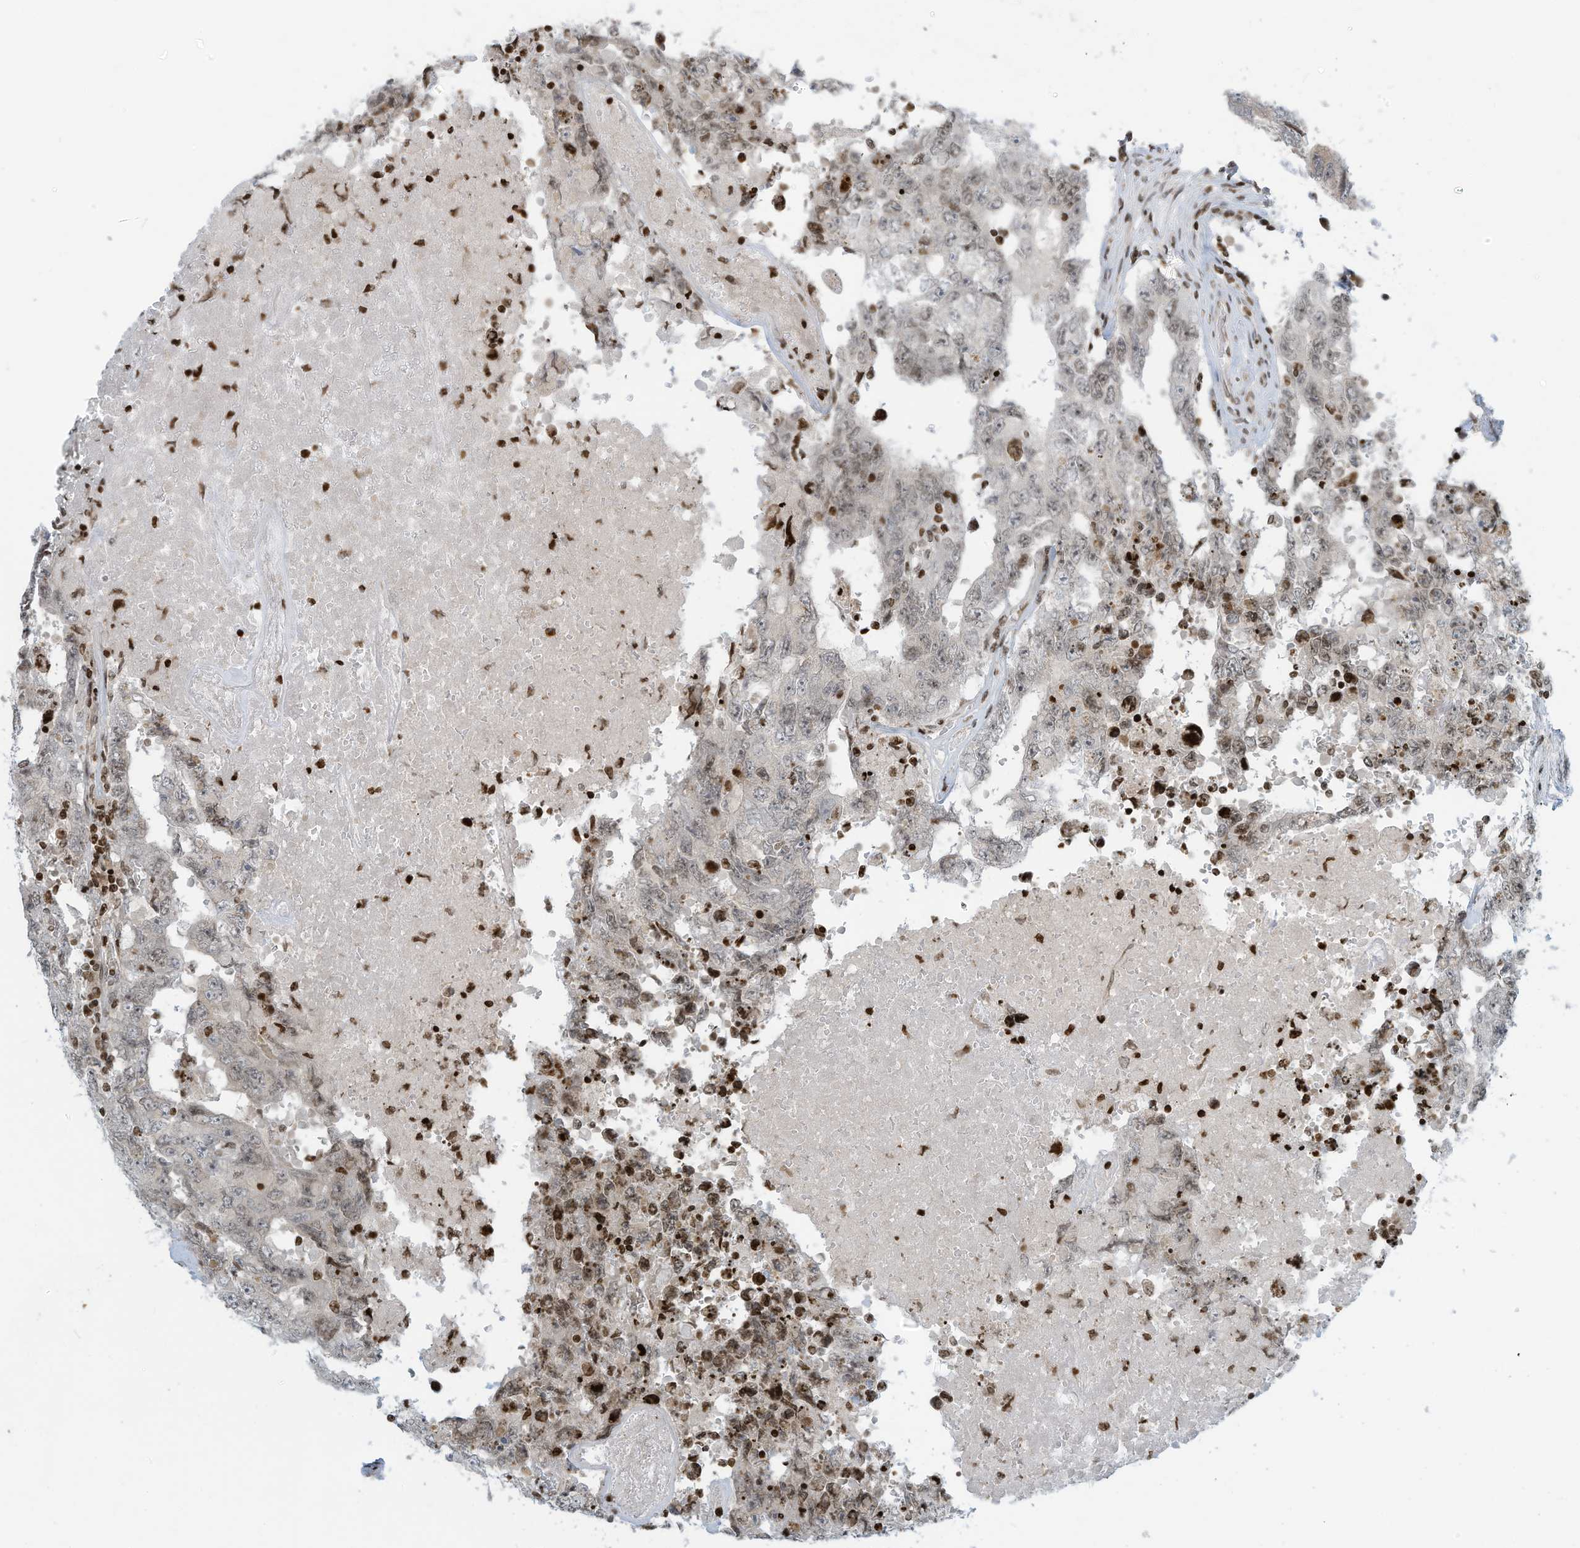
{"staining": {"intensity": "weak", "quantity": "<25%", "location": "nuclear"}, "tissue": "testis cancer", "cell_type": "Tumor cells", "image_type": "cancer", "snomed": [{"axis": "morphology", "description": "Carcinoma, Embryonal, NOS"}, {"axis": "topography", "description": "Testis"}], "caption": "Testis cancer (embryonal carcinoma) was stained to show a protein in brown. There is no significant staining in tumor cells. (Brightfield microscopy of DAB (3,3'-diaminobenzidine) immunohistochemistry at high magnification).", "gene": "ADI1", "patient": {"sex": "male", "age": 26}}